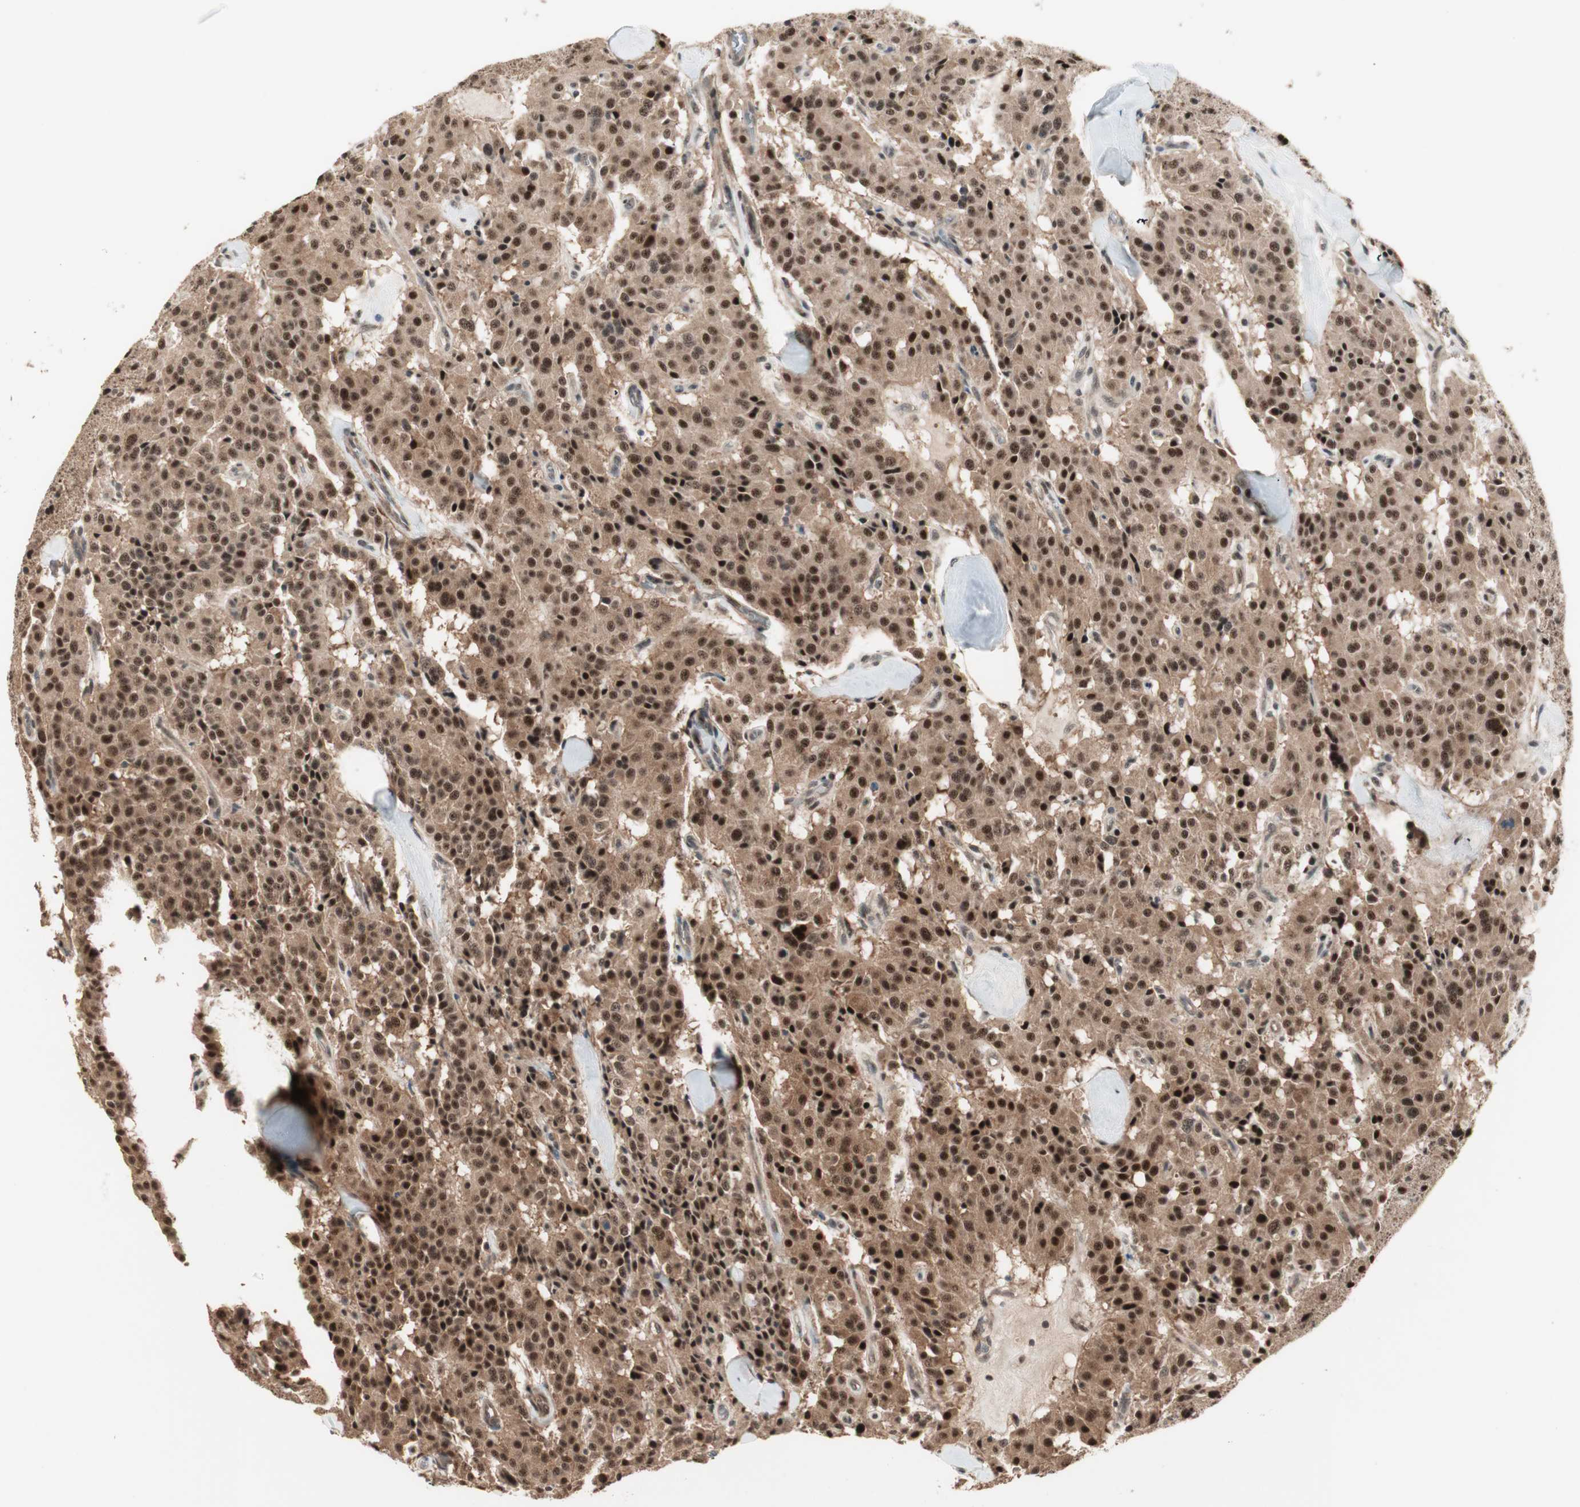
{"staining": {"intensity": "strong", "quantity": ">75%", "location": "cytoplasmic/membranous,nuclear"}, "tissue": "carcinoid", "cell_type": "Tumor cells", "image_type": "cancer", "snomed": [{"axis": "morphology", "description": "Carcinoid, malignant, NOS"}, {"axis": "topography", "description": "Lung"}], "caption": "A brown stain shows strong cytoplasmic/membranous and nuclear expression of a protein in human carcinoid (malignant) tumor cells.", "gene": "ZSCAN31", "patient": {"sex": "male", "age": 30}}